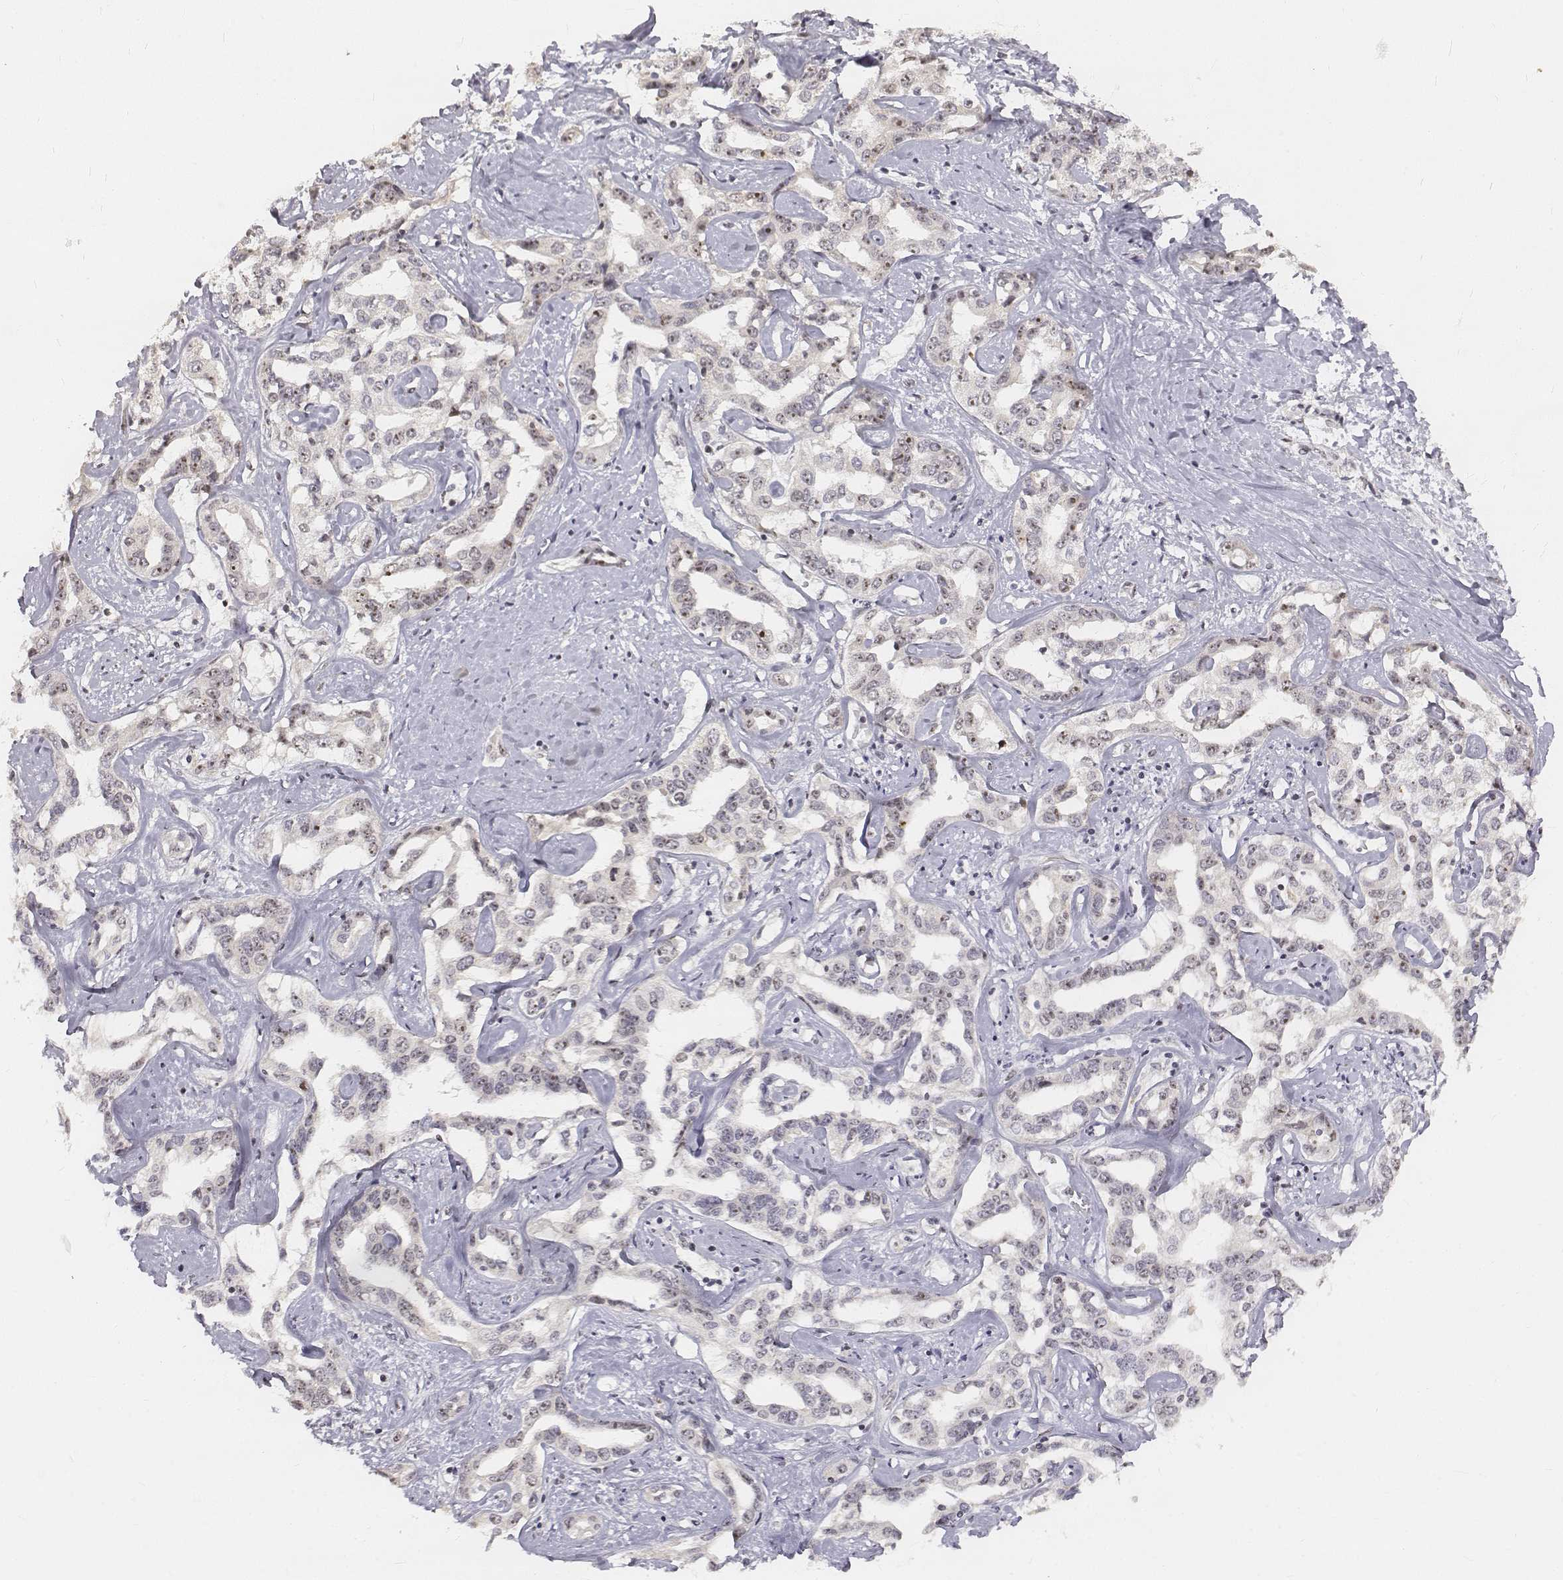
{"staining": {"intensity": "negative", "quantity": "none", "location": "none"}, "tissue": "liver cancer", "cell_type": "Tumor cells", "image_type": "cancer", "snomed": [{"axis": "morphology", "description": "Cholangiocarcinoma"}, {"axis": "topography", "description": "Liver"}], "caption": "Micrograph shows no protein positivity in tumor cells of liver cholangiocarcinoma tissue.", "gene": "PHF6", "patient": {"sex": "male", "age": 59}}